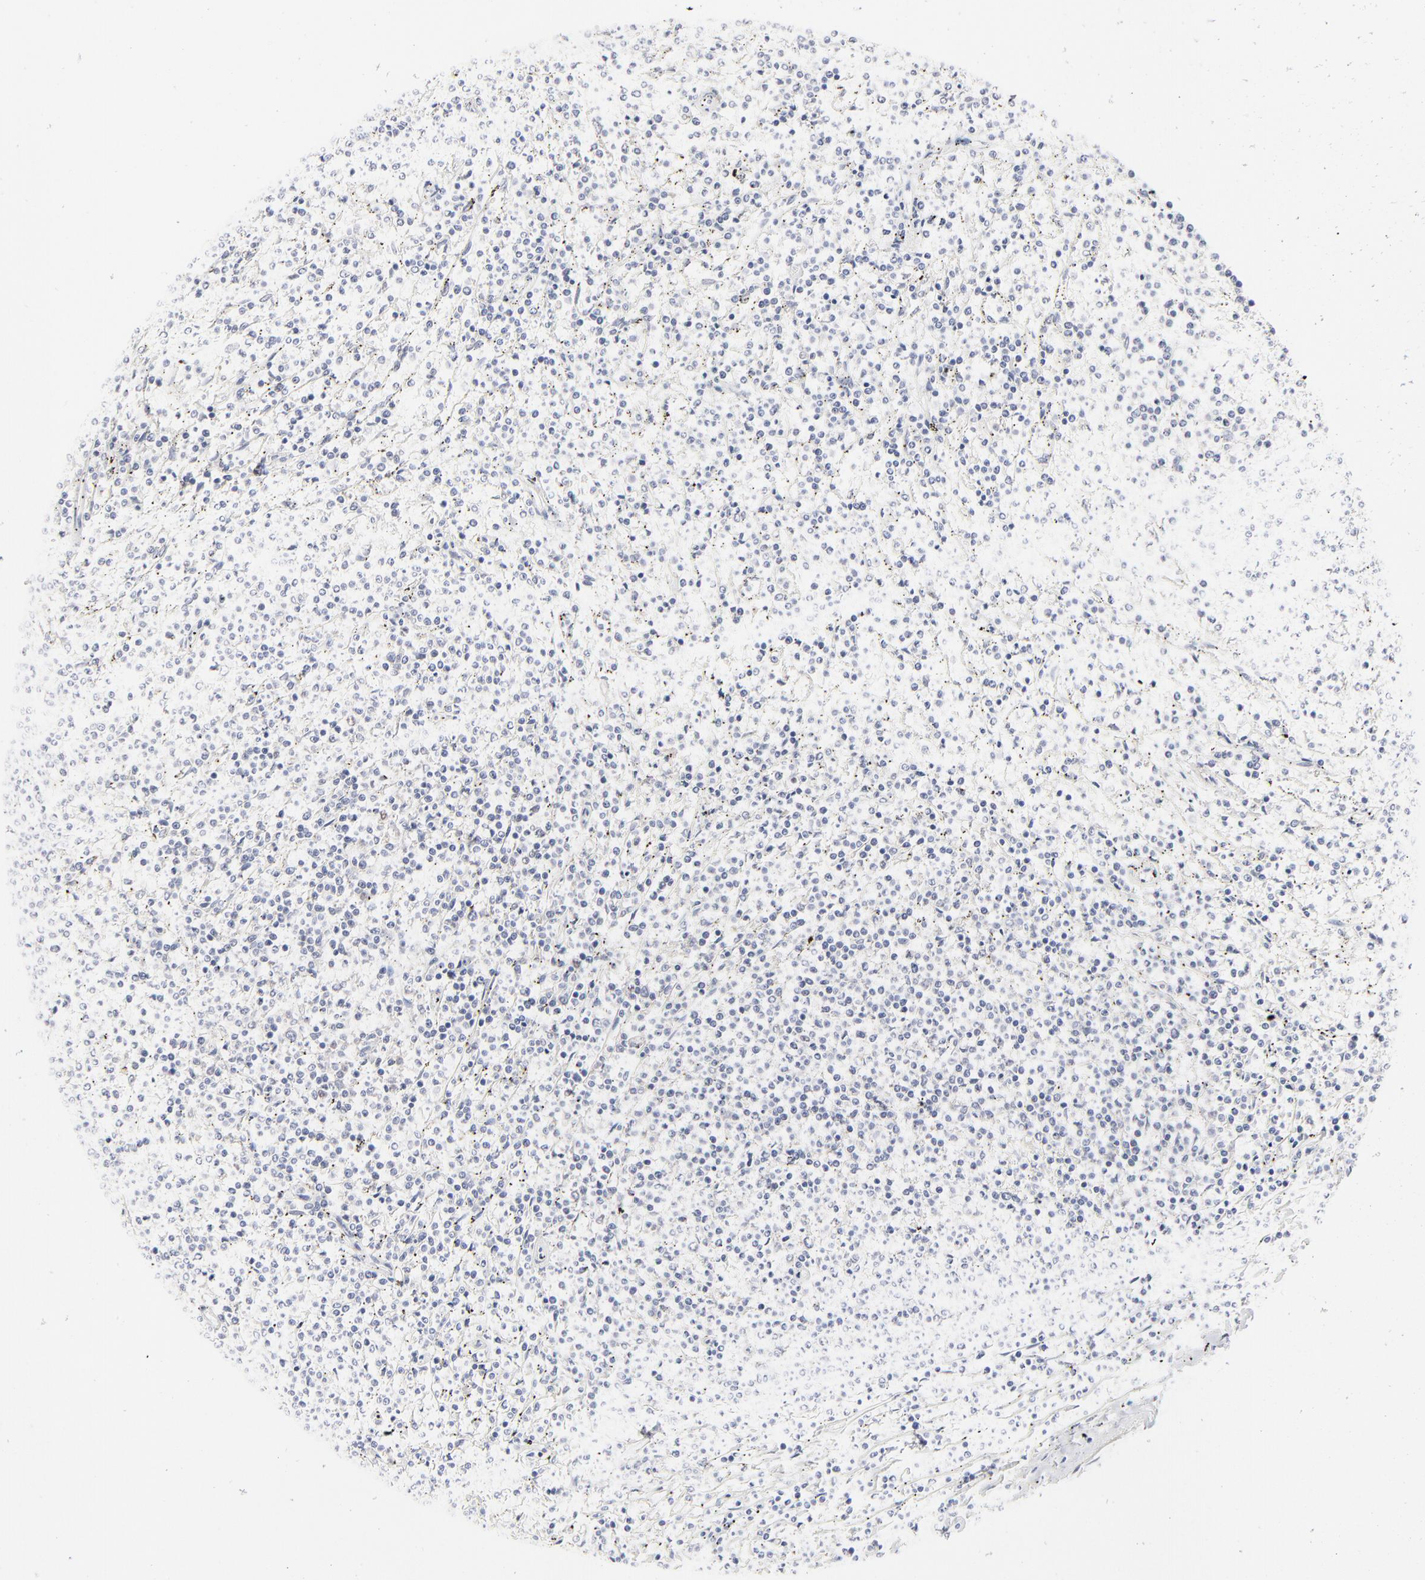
{"staining": {"intensity": "negative", "quantity": "none", "location": "none"}, "tissue": "lymphoma", "cell_type": "Tumor cells", "image_type": "cancer", "snomed": [{"axis": "morphology", "description": "Malignant lymphoma, non-Hodgkin's type, Low grade"}, {"axis": "topography", "description": "Spleen"}], "caption": "Immunohistochemical staining of human lymphoma reveals no significant positivity in tumor cells.", "gene": "RBM3", "patient": {"sex": "female", "age": 50}}